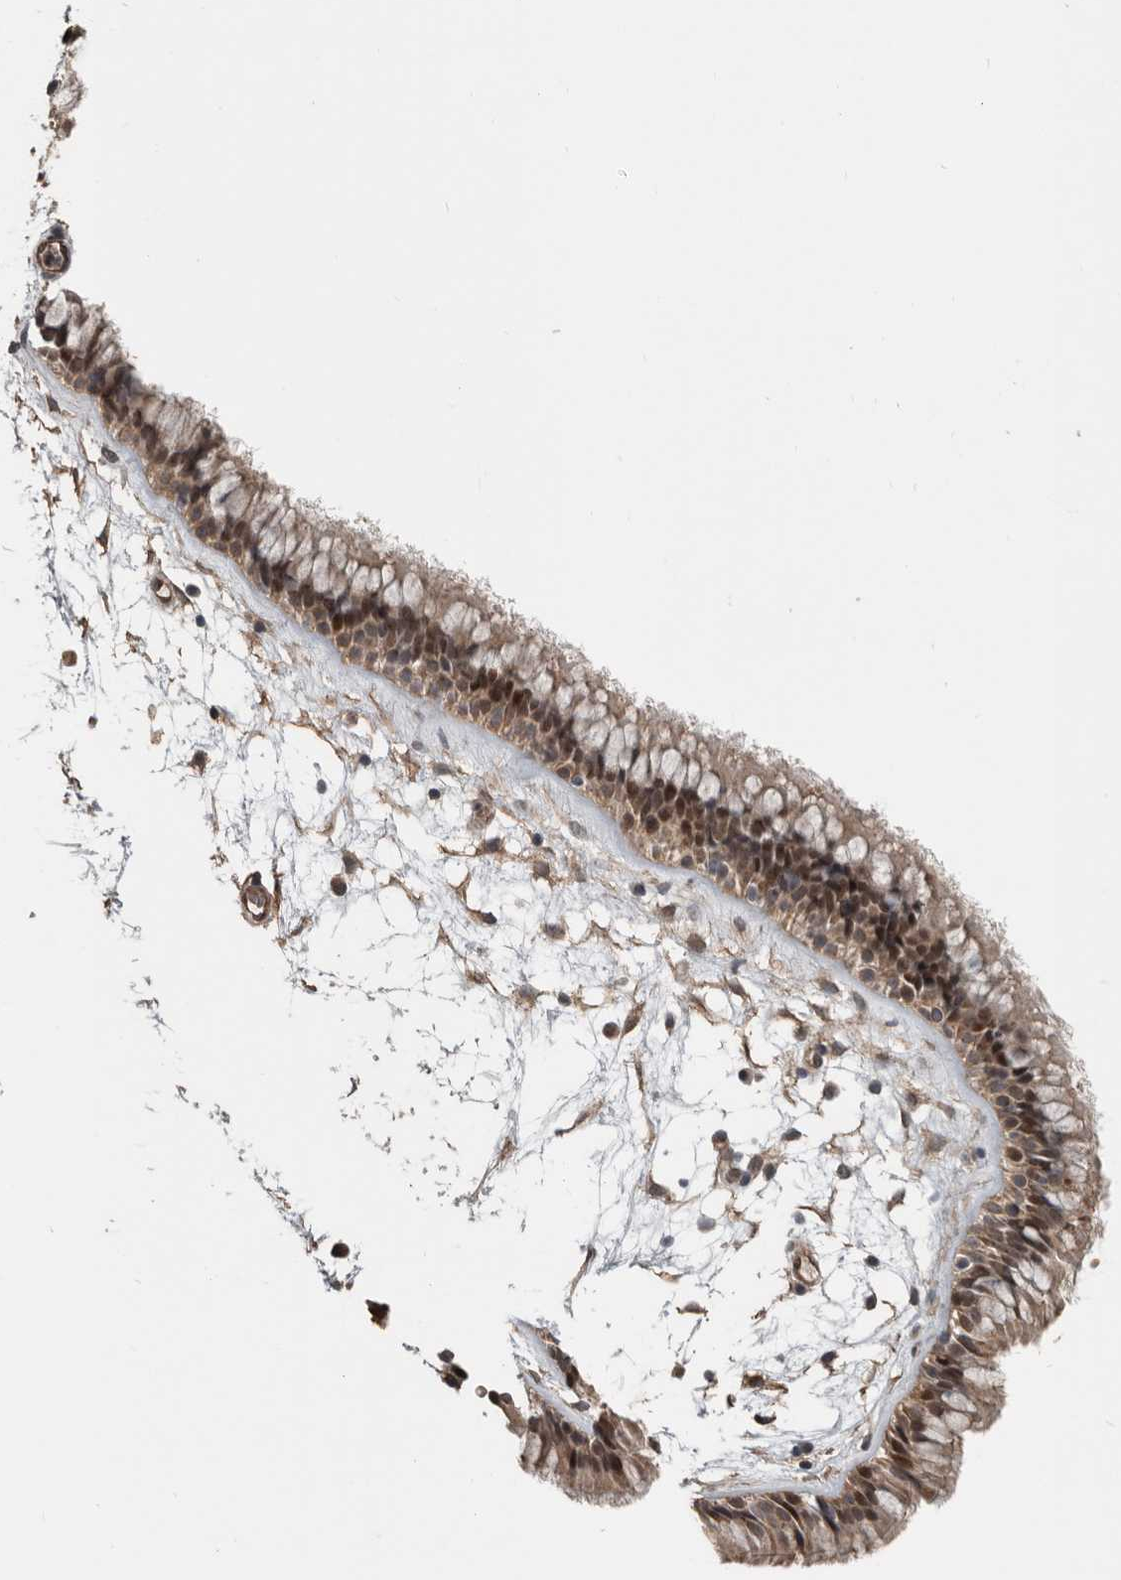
{"staining": {"intensity": "moderate", "quantity": ">75%", "location": "cytoplasmic/membranous,nuclear"}, "tissue": "nasopharynx", "cell_type": "Respiratory epithelial cells", "image_type": "normal", "snomed": [{"axis": "morphology", "description": "Normal tissue, NOS"}, {"axis": "morphology", "description": "Inflammation, NOS"}, {"axis": "topography", "description": "Nasopharynx"}], "caption": "The micrograph displays immunohistochemical staining of normal nasopharynx. There is moderate cytoplasmic/membranous,nuclear expression is identified in about >75% of respiratory epithelial cells.", "gene": "YOD1", "patient": {"sex": "male", "age": 48}}